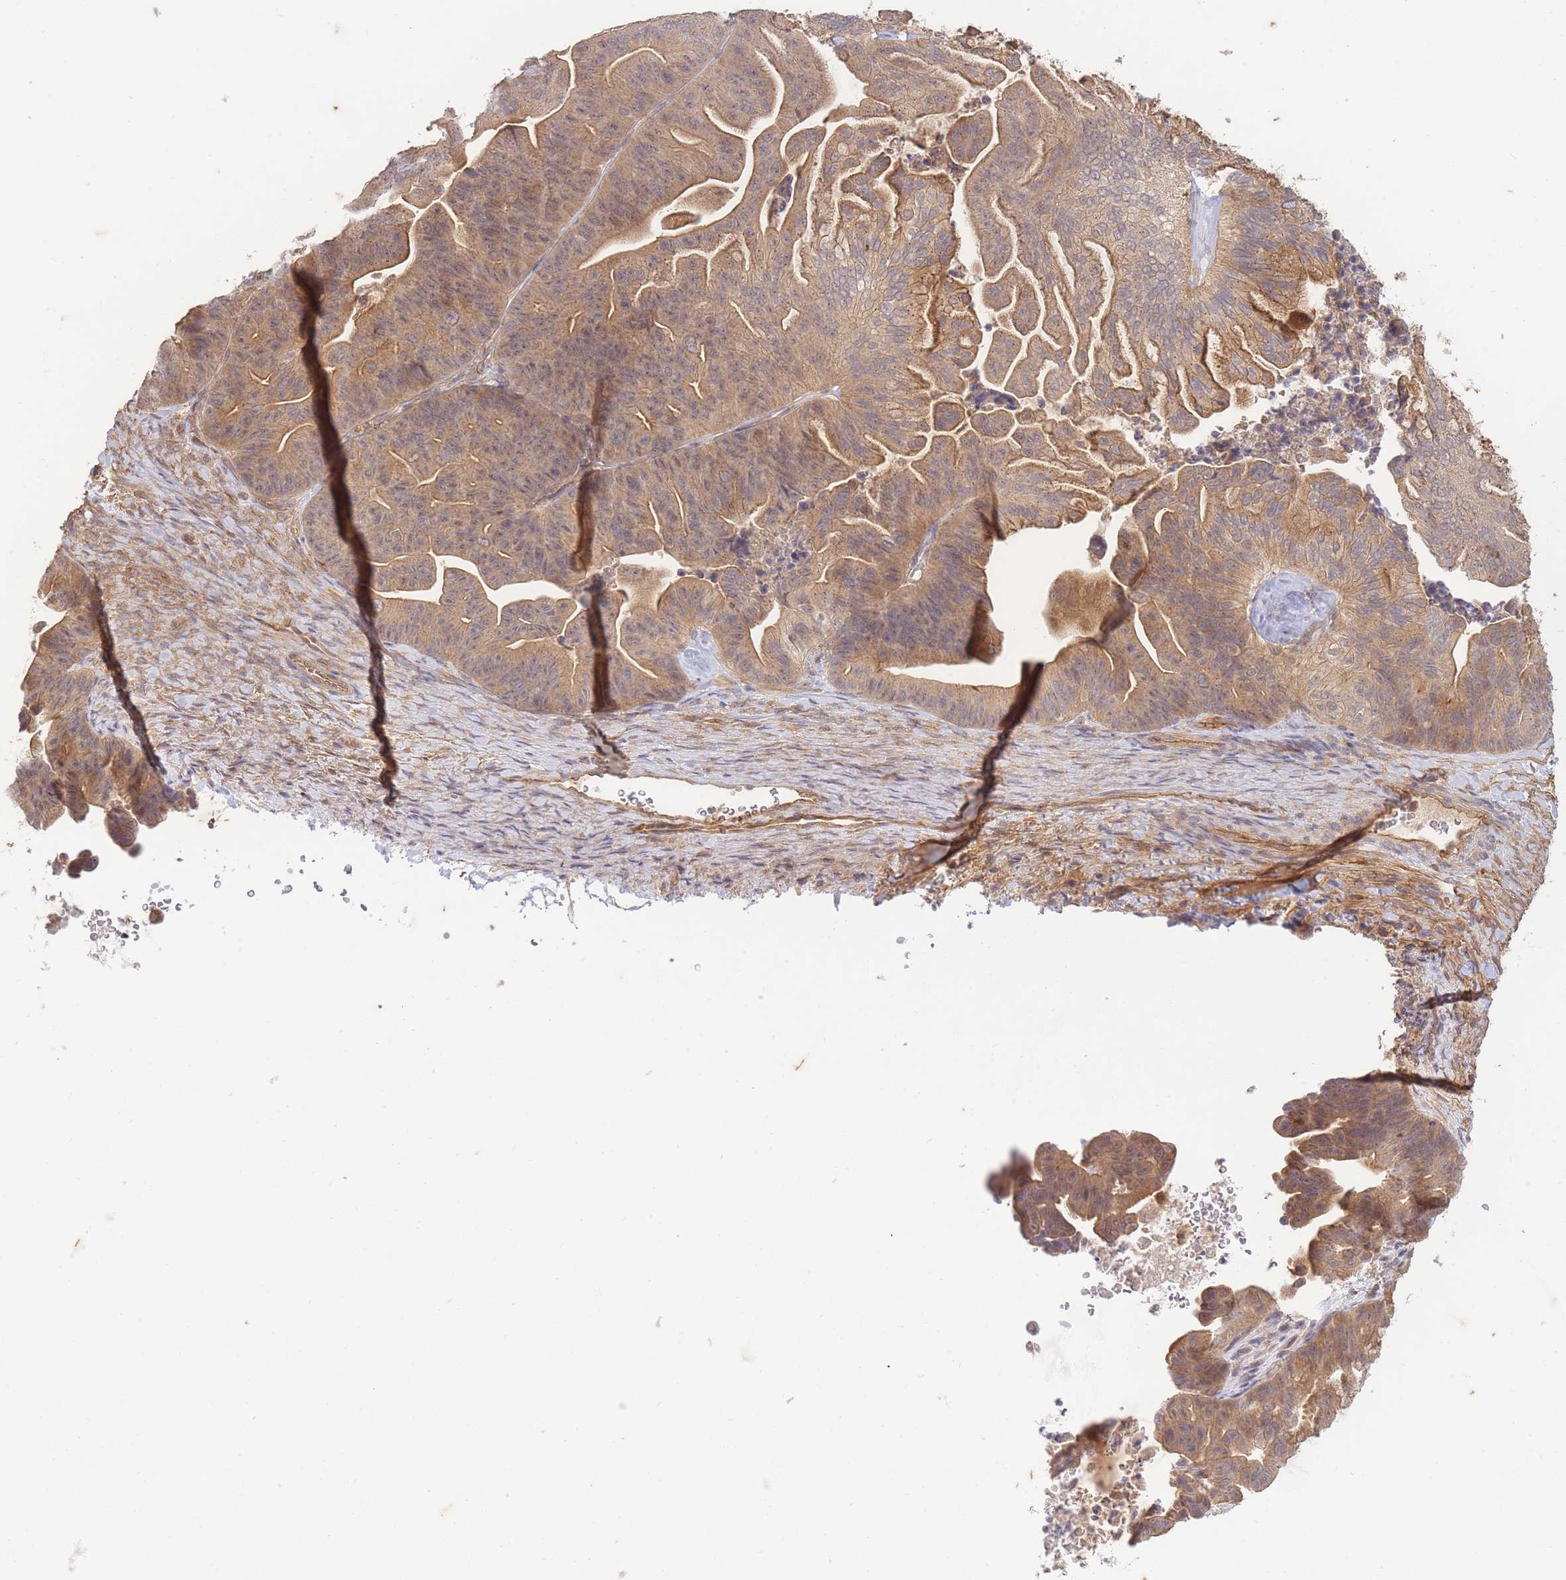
{"staining": {"intensity": "moderate", "quantity": ">75%", "location": "cytoplasmic/membranous,nuclear"}, "tissue": "ovarian cancer", "cell_type": "Tumor cells", "image_type": "cancer", "snomed": [{"axis": "morphology", "description": "Cystadenocarcinoma, mucinous, NOS"}, {"axis": "topography", "description": "Ovary"}], "caption": "Immunohistochemistry micrograph of mucinous cystadenocarcinoma (ovarian) stained for a protein (brown), which demonstrates medium levels of moderate cytoplasmic/membranous and nuclear positivity in about >75% of tumor cells.", "gene": "ST8SIA4", "patient": {"sex": "female", "age": 67}}